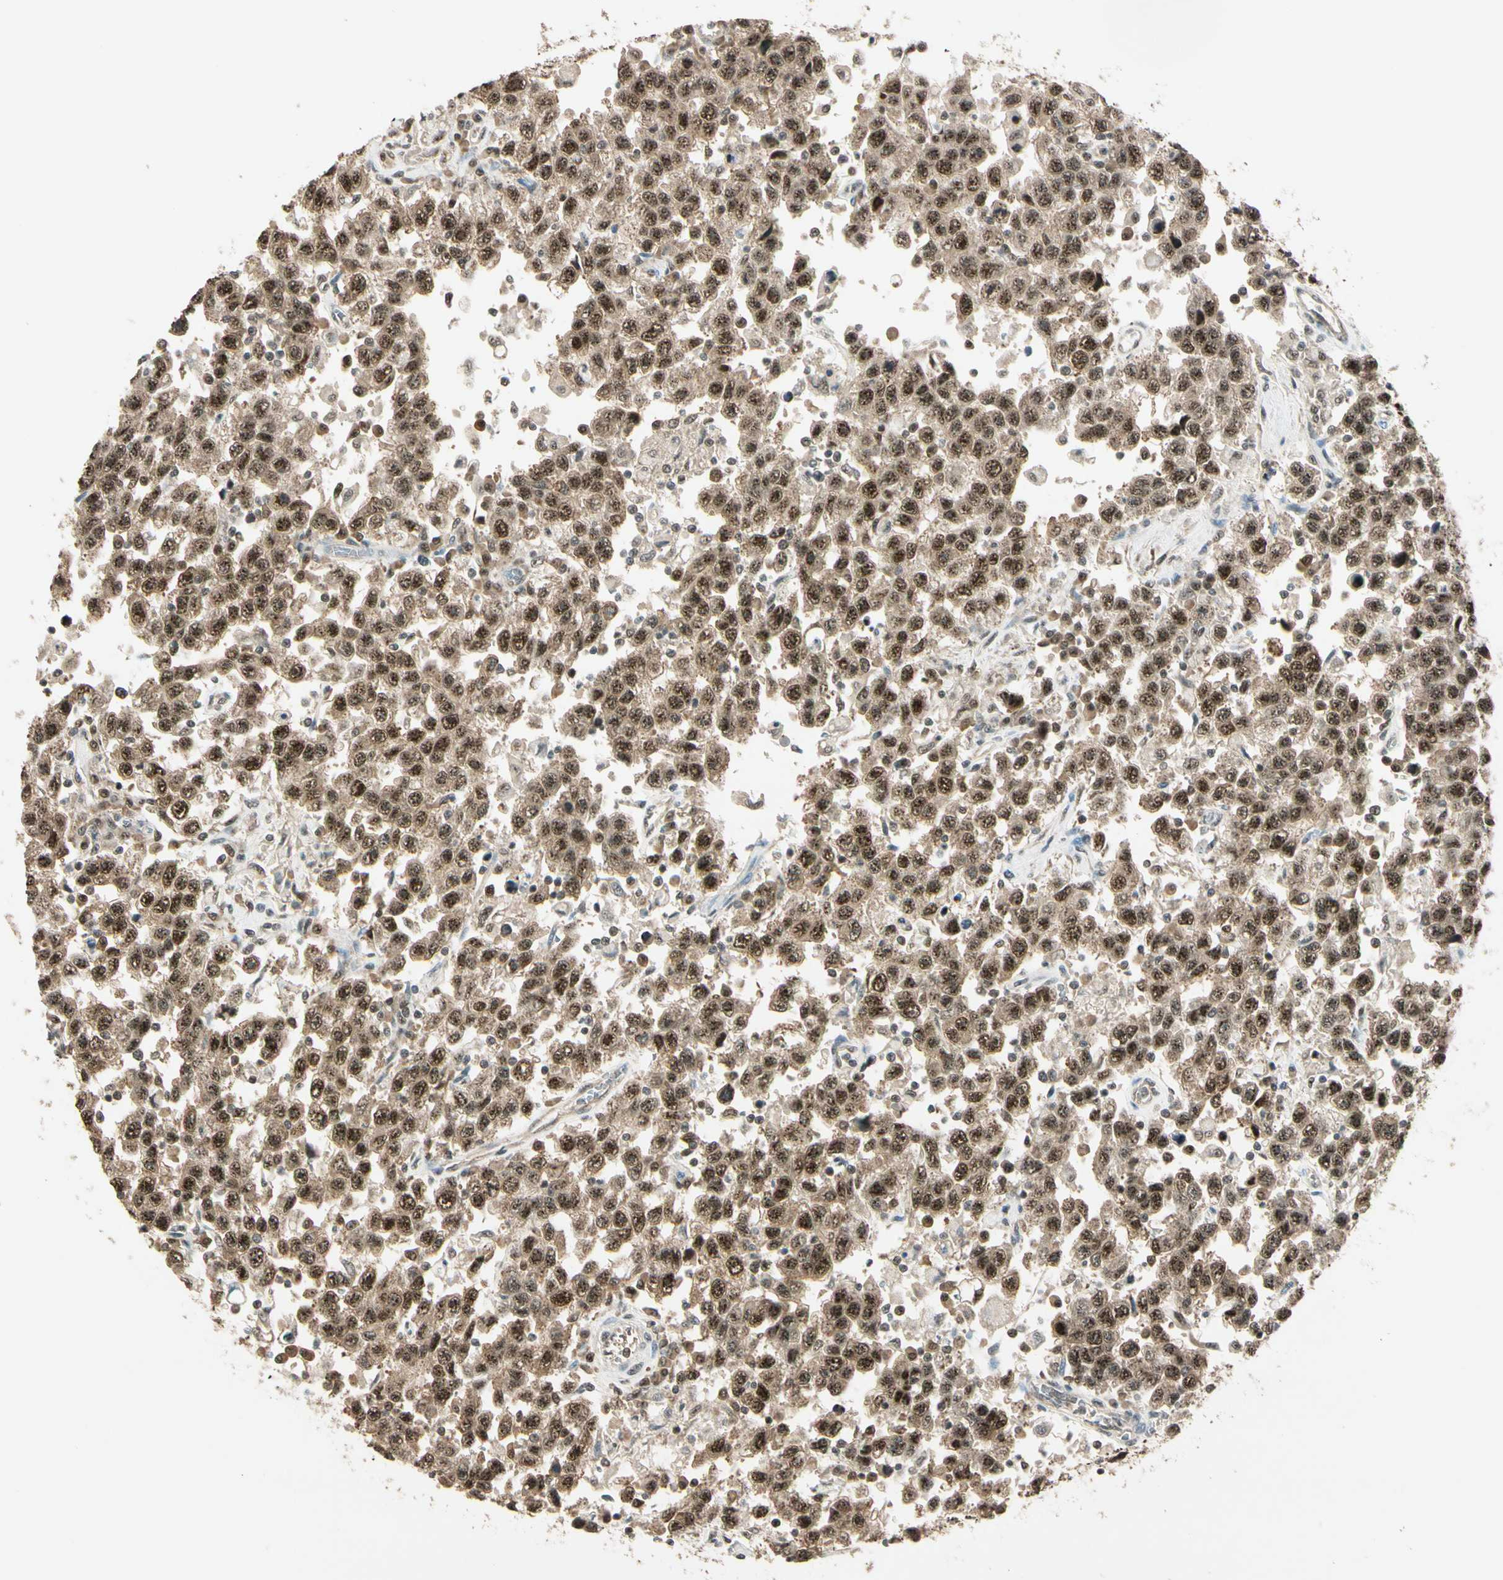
{"staining": {"intensity": "moderate", "quantity": ">75%", "location": "cytoplasmic/membranous,nuclear"}, "tissue": "testis cancer", "cell_type": "Tumor cells", "image_type": "cancer", "snomed": [{"axis": "morphology", "description": "Seminoma, NOS"}, {"axis": "topography", "description": "Testis"}], "caption": "A high-resolution micrograph shows immunohistochemistry staining of seminoma (testis), which exhibits moderate cytoplasmic/membranous and nuclear positivity in about >75% of tumor cells.", "gene": "MCPH1", "patient": {"sex": "male", "age": 41}}